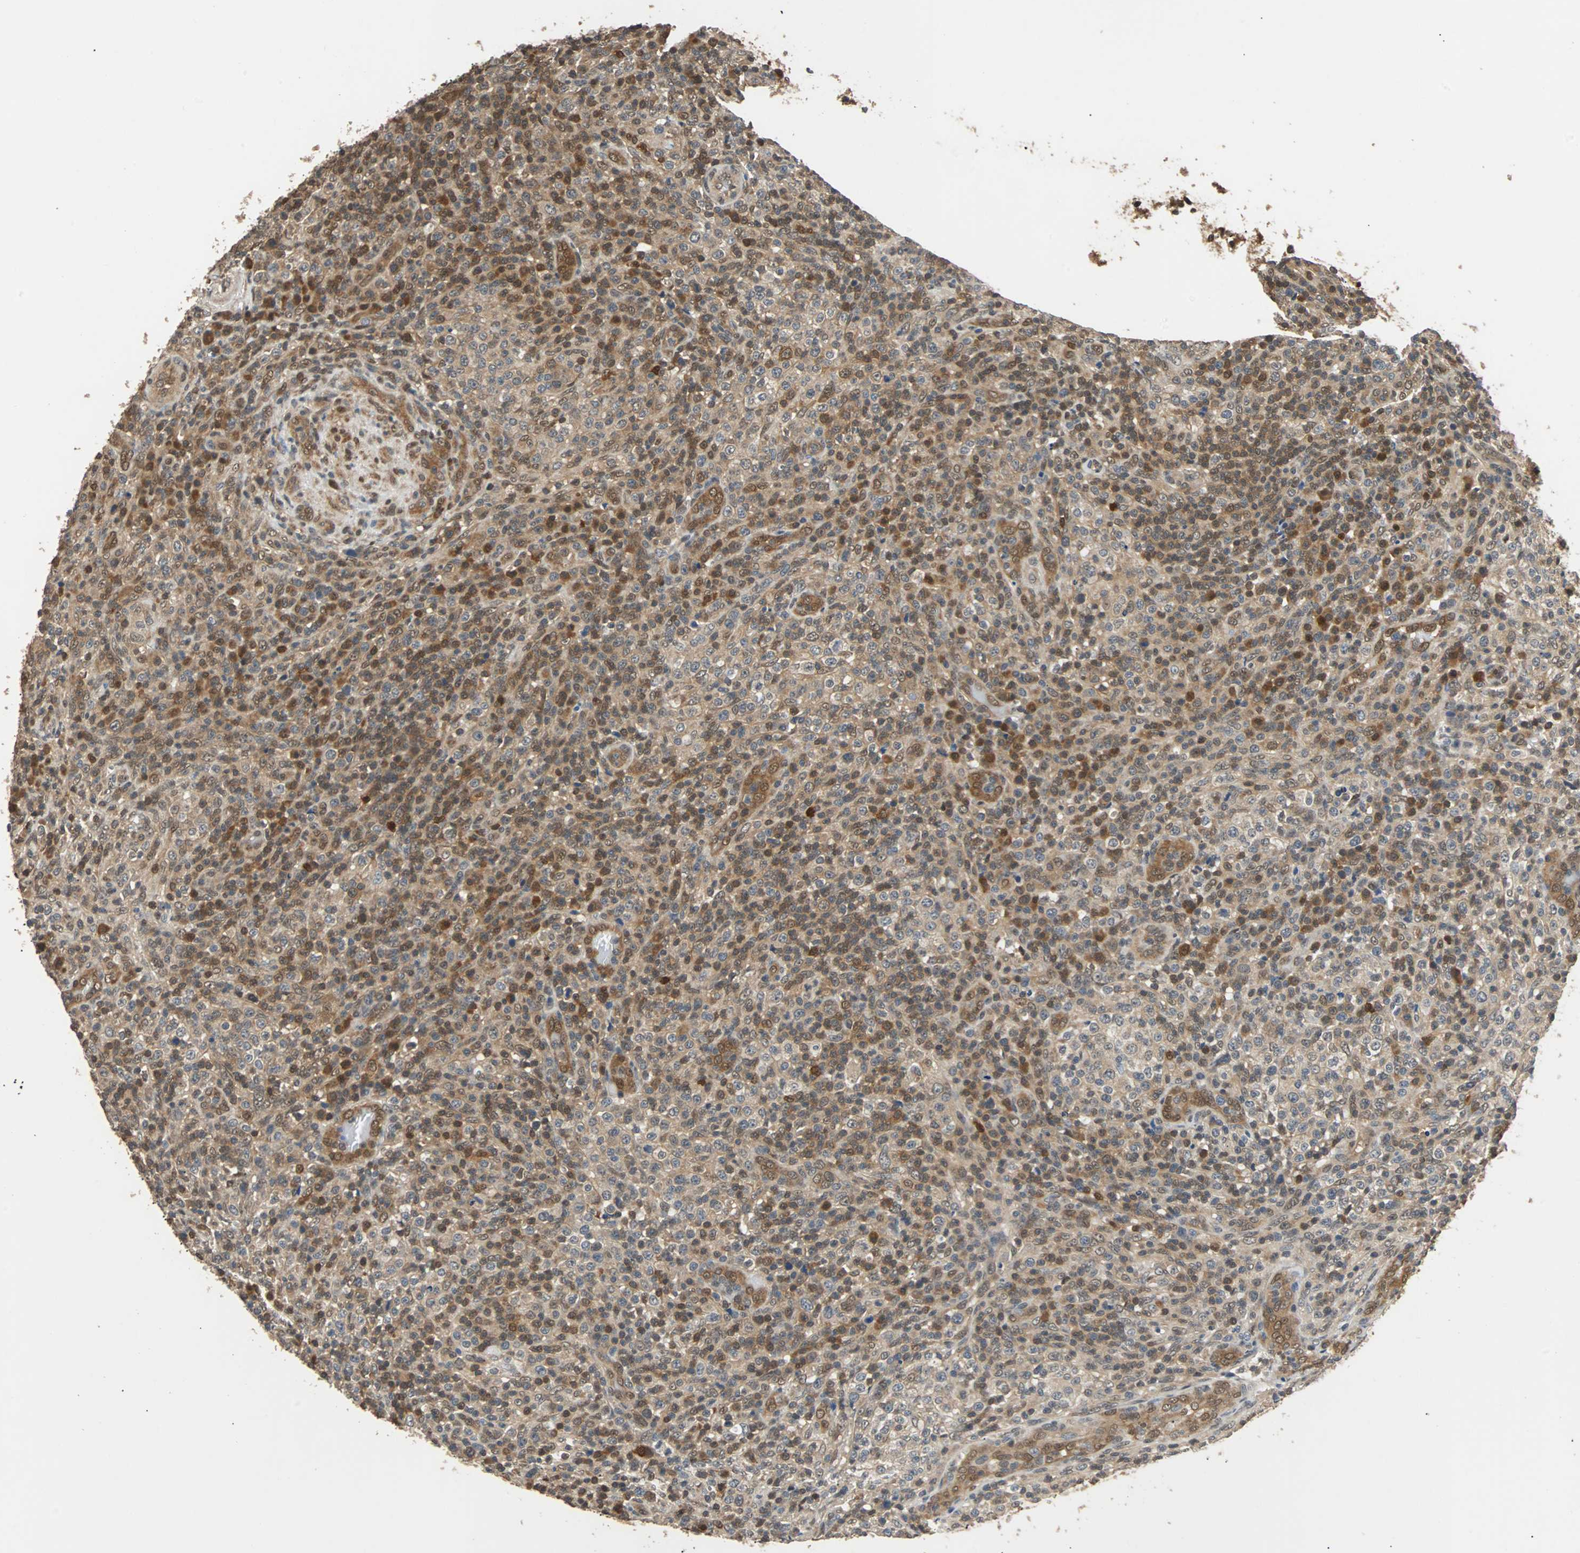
{"staining": {"intensity": "moderate", "quantity": ">75%", "location": "cytoplasmic/membranous,nuclear"}, "tissue": "lymphoma", "cell_type": "Tumor cells", "image_type": "cancer", "snomed": [{"axis": "morphology", "description": "Malignant lymphoma, non-Hodgkin's type, High grade"}, {"axis": "topography", "description": "Lymph node"}], "caption": "IHC (DAB) staining of malignant lymphoma, non-Hodgkin's type (high-grade) exhibits moderate cytoplasmic/membranous and nuclear protein staining in about >75% of tumor cells.", "gene": "PRDX6", "patient": {"sex": "female", "age": 76}}